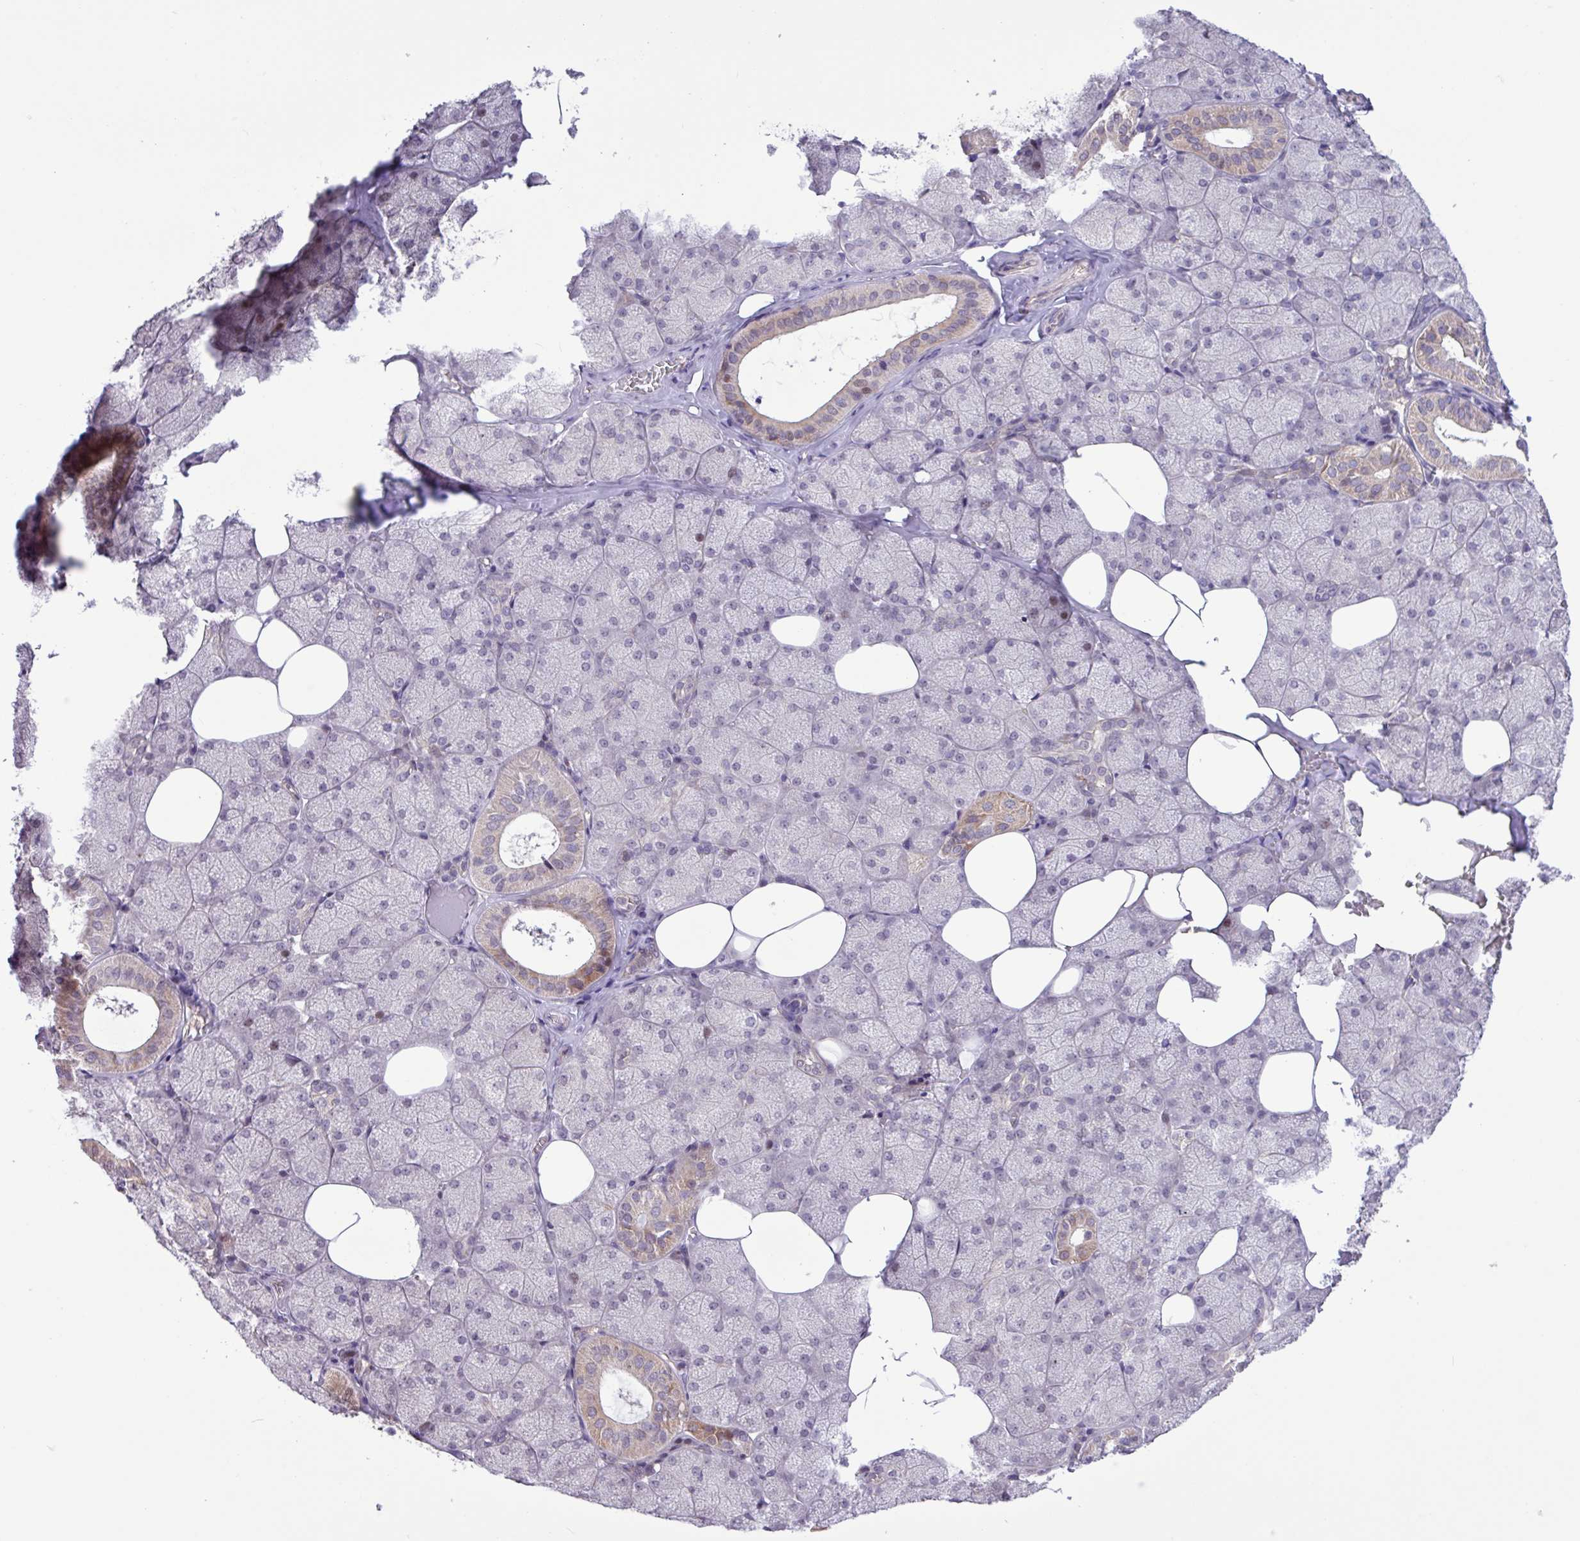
{"staining": {"intensity": "moderate", "quantity": "<25%", "location": "cytoplasmic/membranous,nuclear"}, "tissue": "salivary gland", "cell_type": "Glandular cells", "image_type": "normal", "snomed": [{"axis": "morphology", "description": "Normal tissue, NOS"}, {"axis": "topography", "description": "Salivary gland"}, {"axis": "topography", "description": "Peripheral nerve tissue"}], "caption": "DAB (3,3'-diaminobenzidine) immunohistochemical staining of normal human salivary gland shows moderate cytoplasmic/membranous,nuclear protein positivity in about <25% of glandular cells. The staining is performed using DAB brown chromogen to label protein expression. The nuclei are counter-stained blue using hematoxylin.", "gene": "RTL3", "patient": {"sex": "male", "age": 38}}